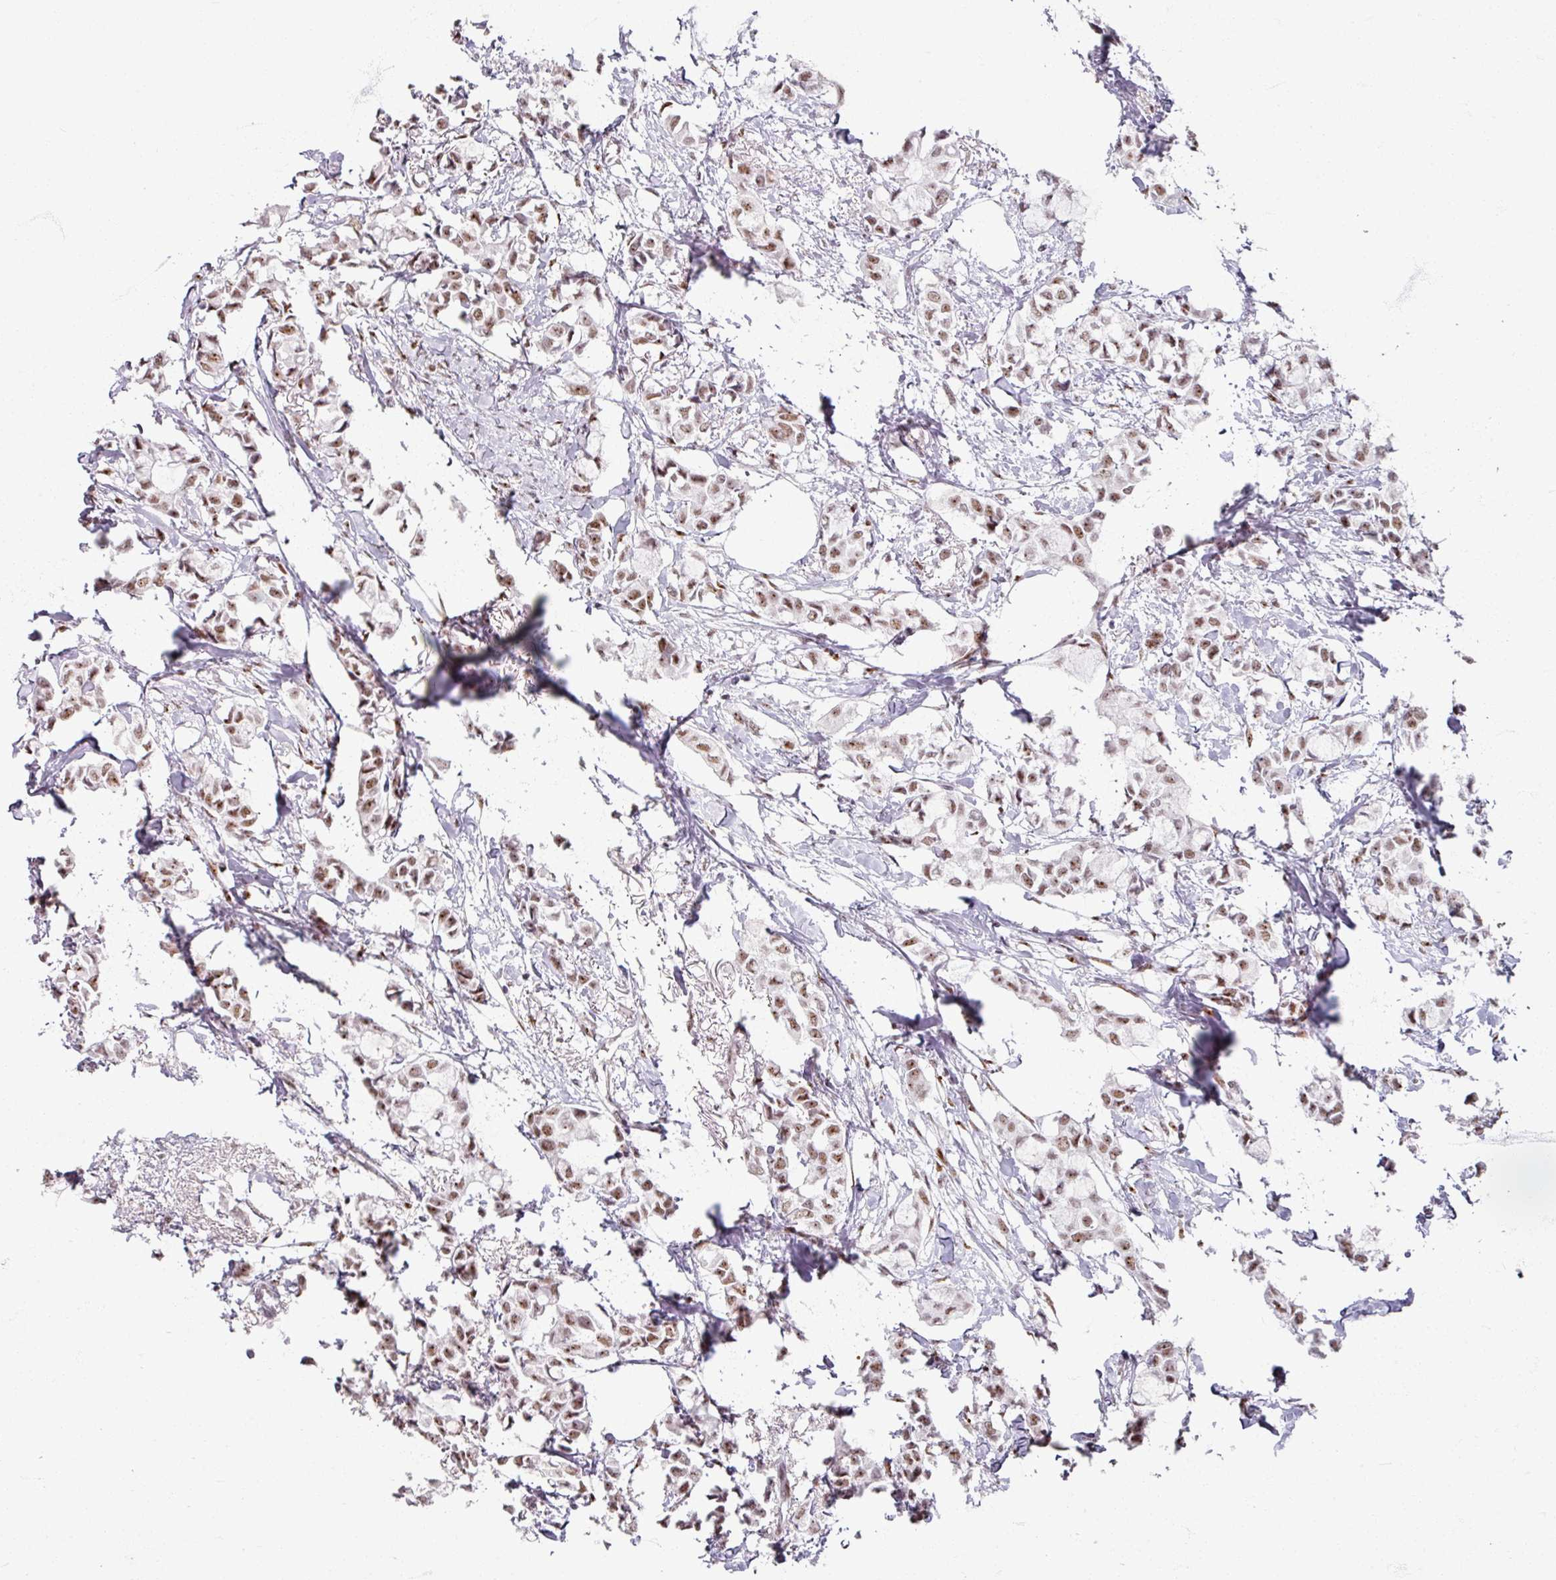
{"staining": {"intensity": "moderate", "quantity": ">75%", "location": "nuclear"}, "tissue": "breast cancer", "cell_type": "Tumor cells", "image_type": "cancer", "snomed": [{"axis": "morphology", "description": "Duct carcinoma"}, {"axis": "topography", "description": "Breast"}], "caption": "Immunohistochemical staining of human breast intraductal carcinoma shows medium levels of moderate nuclear protein staining in approximately >75% of tumor cells.", "gene": "ADAR", "patient": {"sex": "female", "age": 73}}